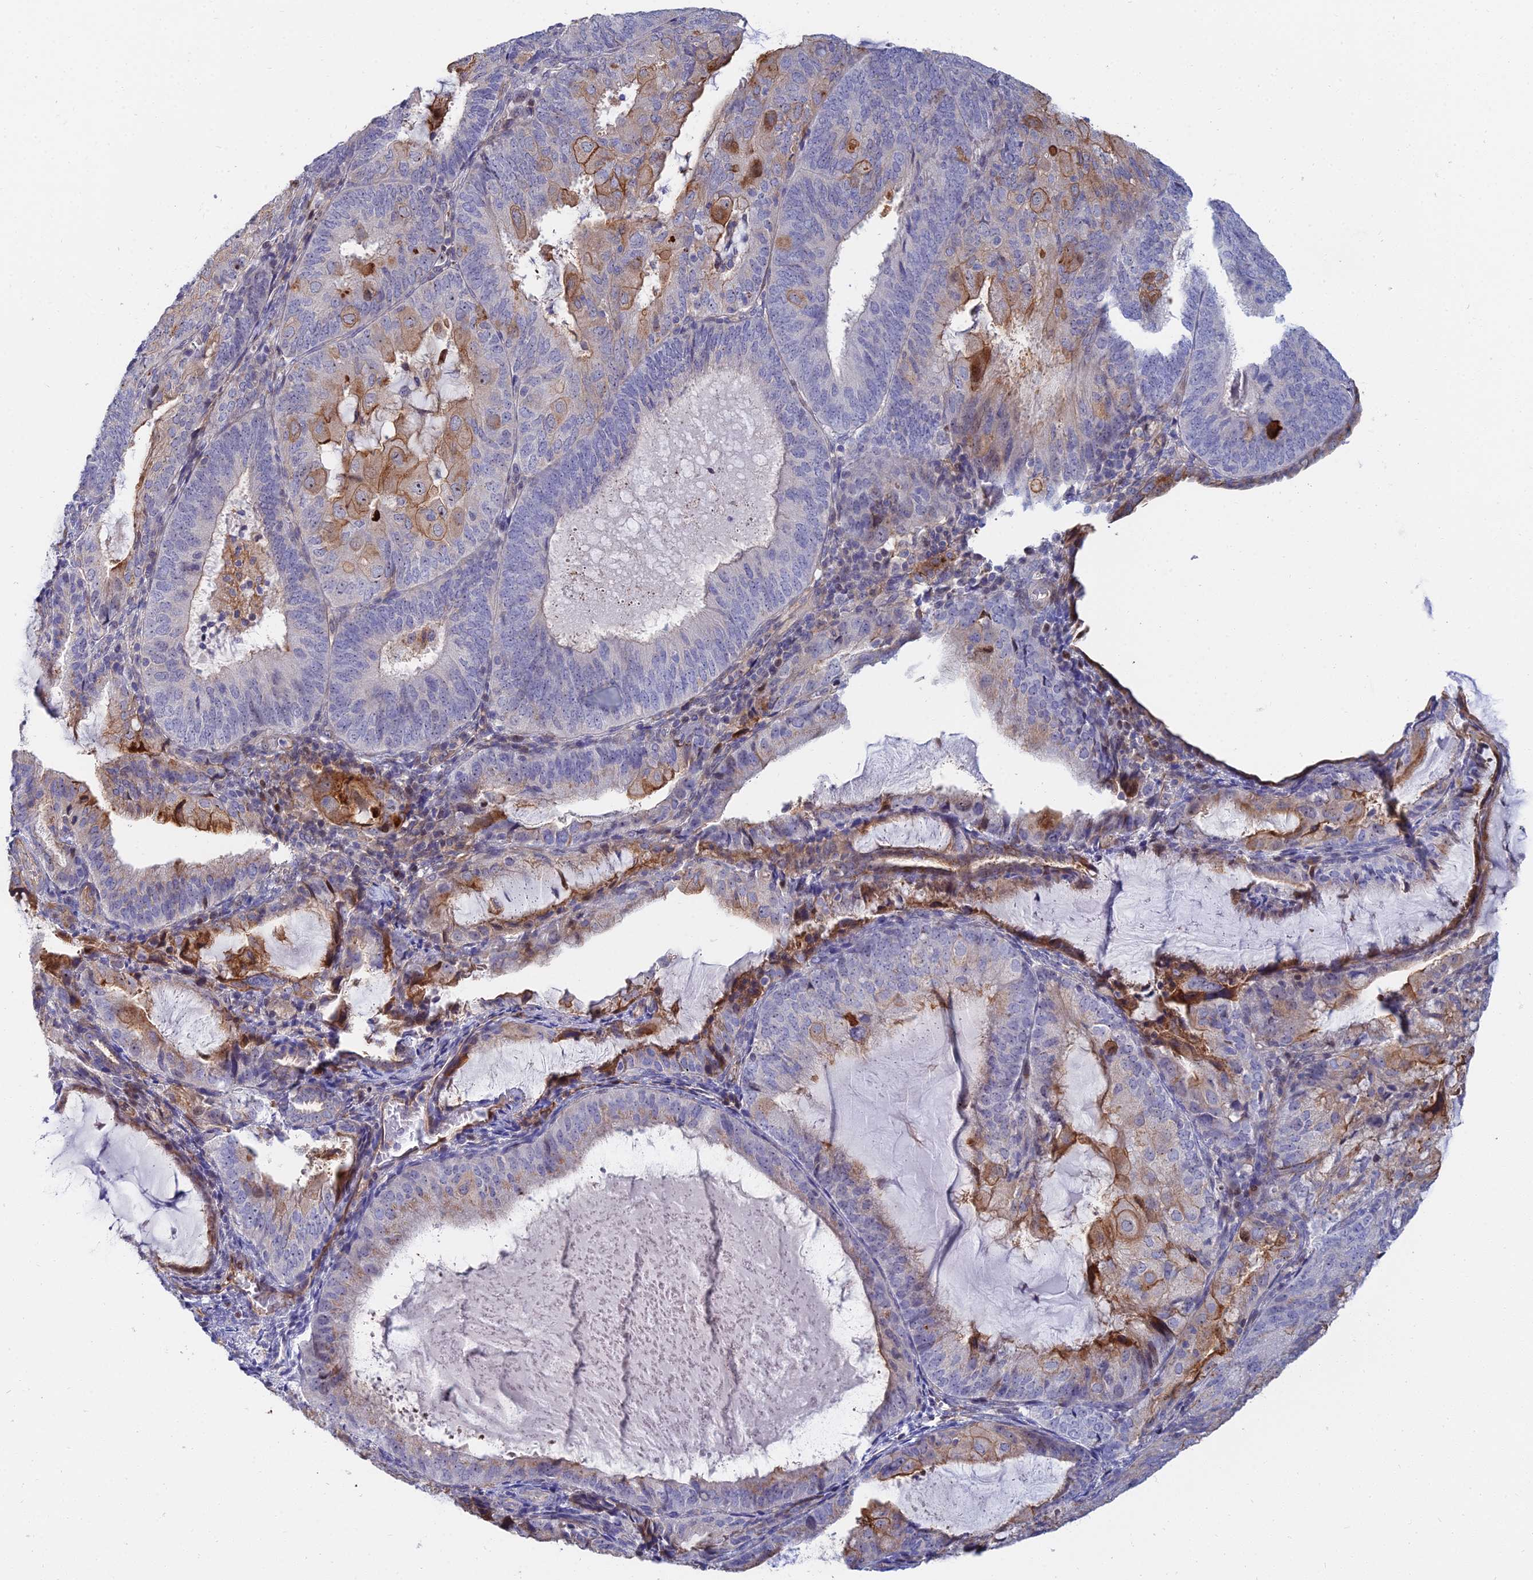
{"staining": {"intensity": "moderate", "quantity": "<25%", "location": "cytoplasmic/membranous"}, "tissue": "endometrial cancer", "cell_type": "Tumor cells", "image_type": "cancer", "snomed": [{"axis": "morphology", "description": "Adenocarcinoma, NOS"}, {"axis": "topography", "description": "Endometrium"}], "caption": "Immunohistochemical staining of adenocarcinoma (endometrial) demonstrates low levels of moderate cytoplasmic/membranous staining in about <25% of tumor cells.", "gene": "TRIM43B", "patient": {"sex": "female", "age": 81}}